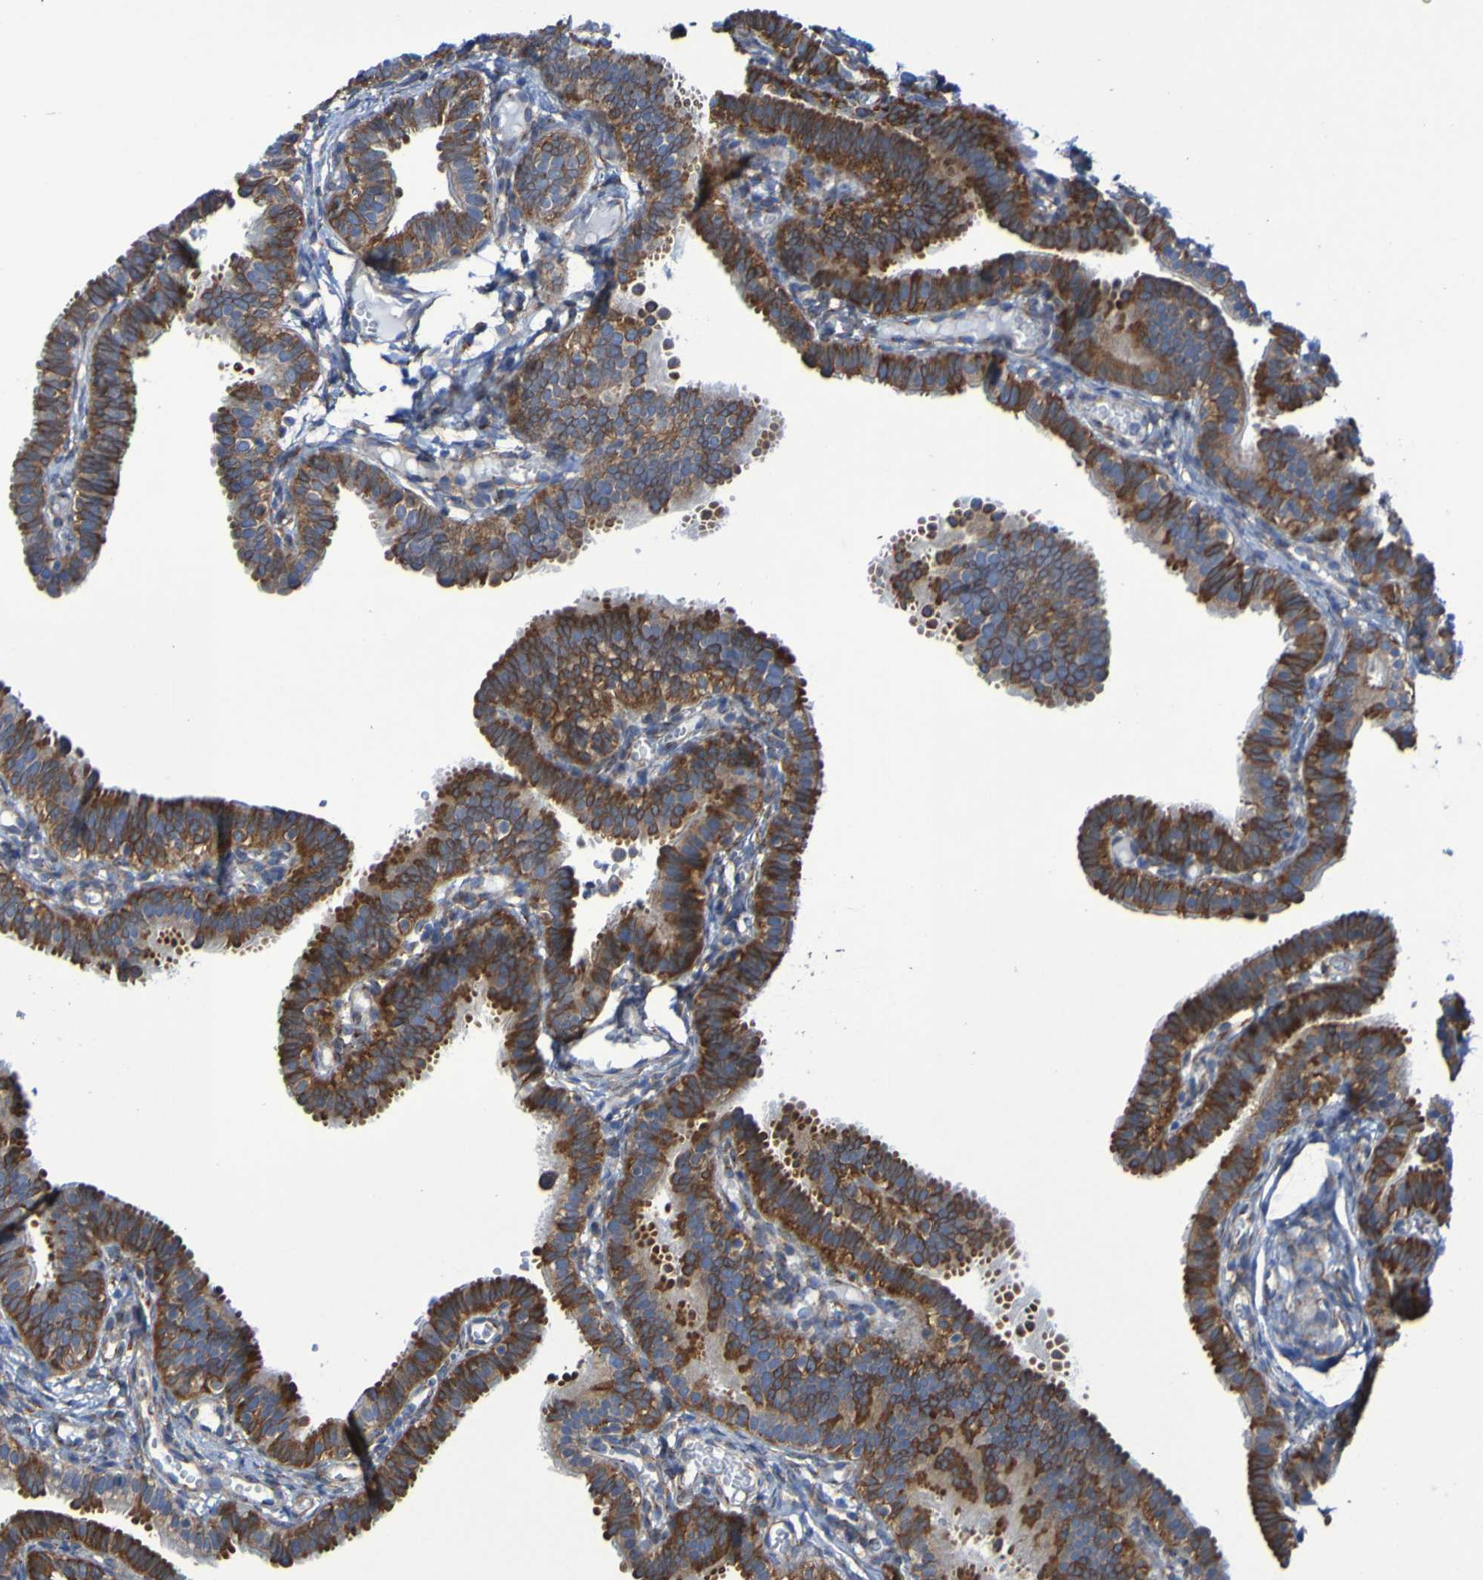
{"staining": {"intensity": "strong", "quantity": ">75%", "location": "cytoplasmic/membranous"}, "tissue": "fallopian tube", "cell_type": "Glandular cells", "image_type": "normal", "snomed": [{"axis": "morphology", "description": "Normal tissue, NOS"}, {"axis": "topography", "description": "Fallopian tube"}, {"axis": "topography", "description": "Placenta"}], "caption": "This is a photomicrograph of immunohistochemistry staining of normal fallopian tube, which shows strong expression in the cytoplasmic/membranous of glandular cells.", "gene": "FKBP3", "patient": {"sex": "female", "age": 34}}